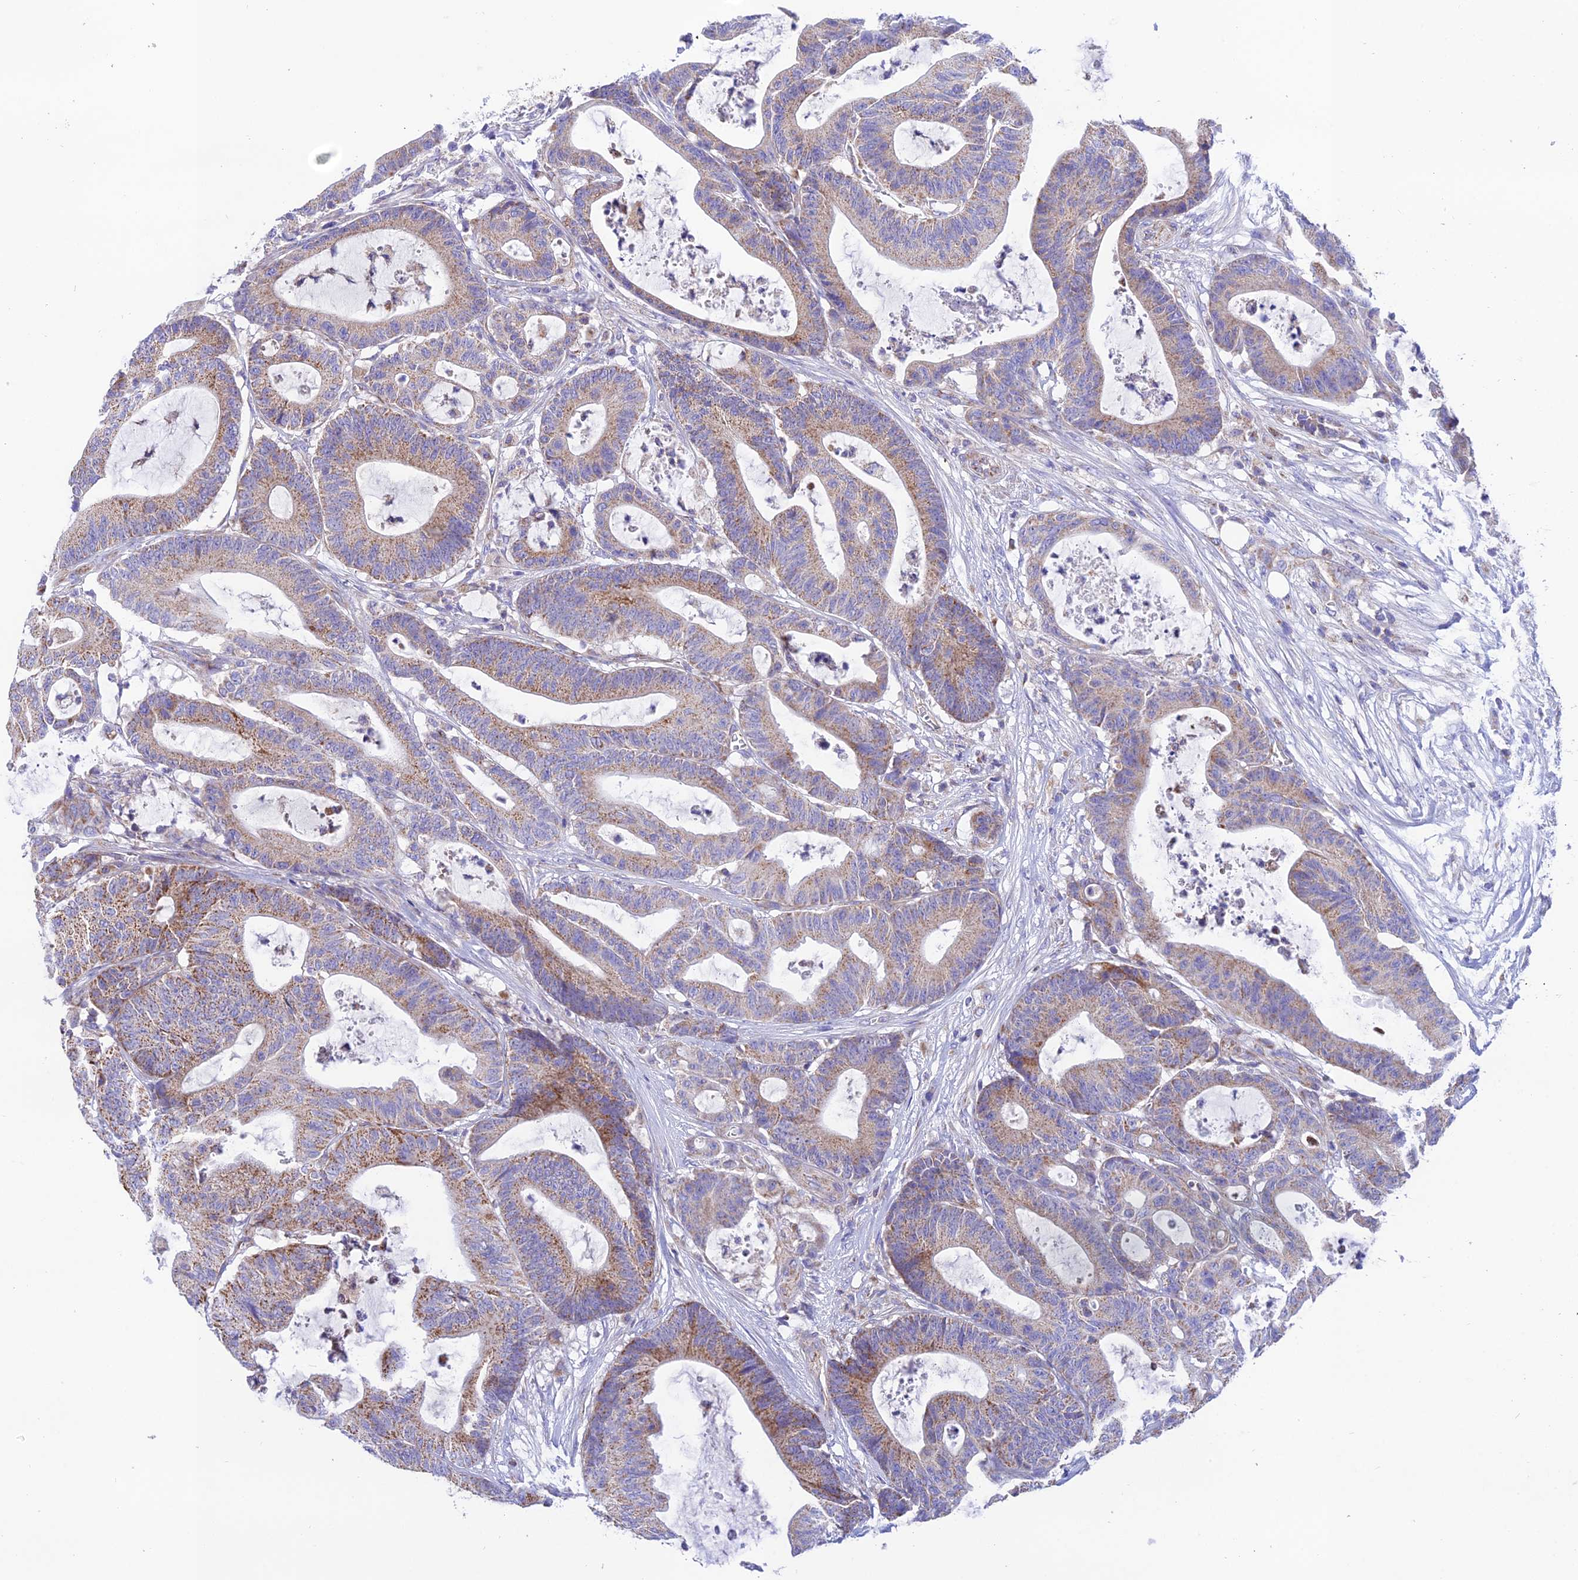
{"staining": {"intensity": "moderate", "quantity": "25%-75%", "location": "cytoplasmic/membranous"}, "tissue": "colorectal cancer", "cell_type": "Tumor cells", "image_type": "cancer", "snomed": [{"axis": "morphology", "description": "Adenocarcinoma, NOS"}, {"axis": "topography", "description": "Colon"}], "caption": "A high-resolution histopathology image shows IHC staining of colorectal cancer (adenocarcinoma), which shows moderate cytoplasmic/membranous expression in about 25%-75% of tumor cells.", "gene": "HSDL2", "patient": {"sex": "female", "age": 84}}